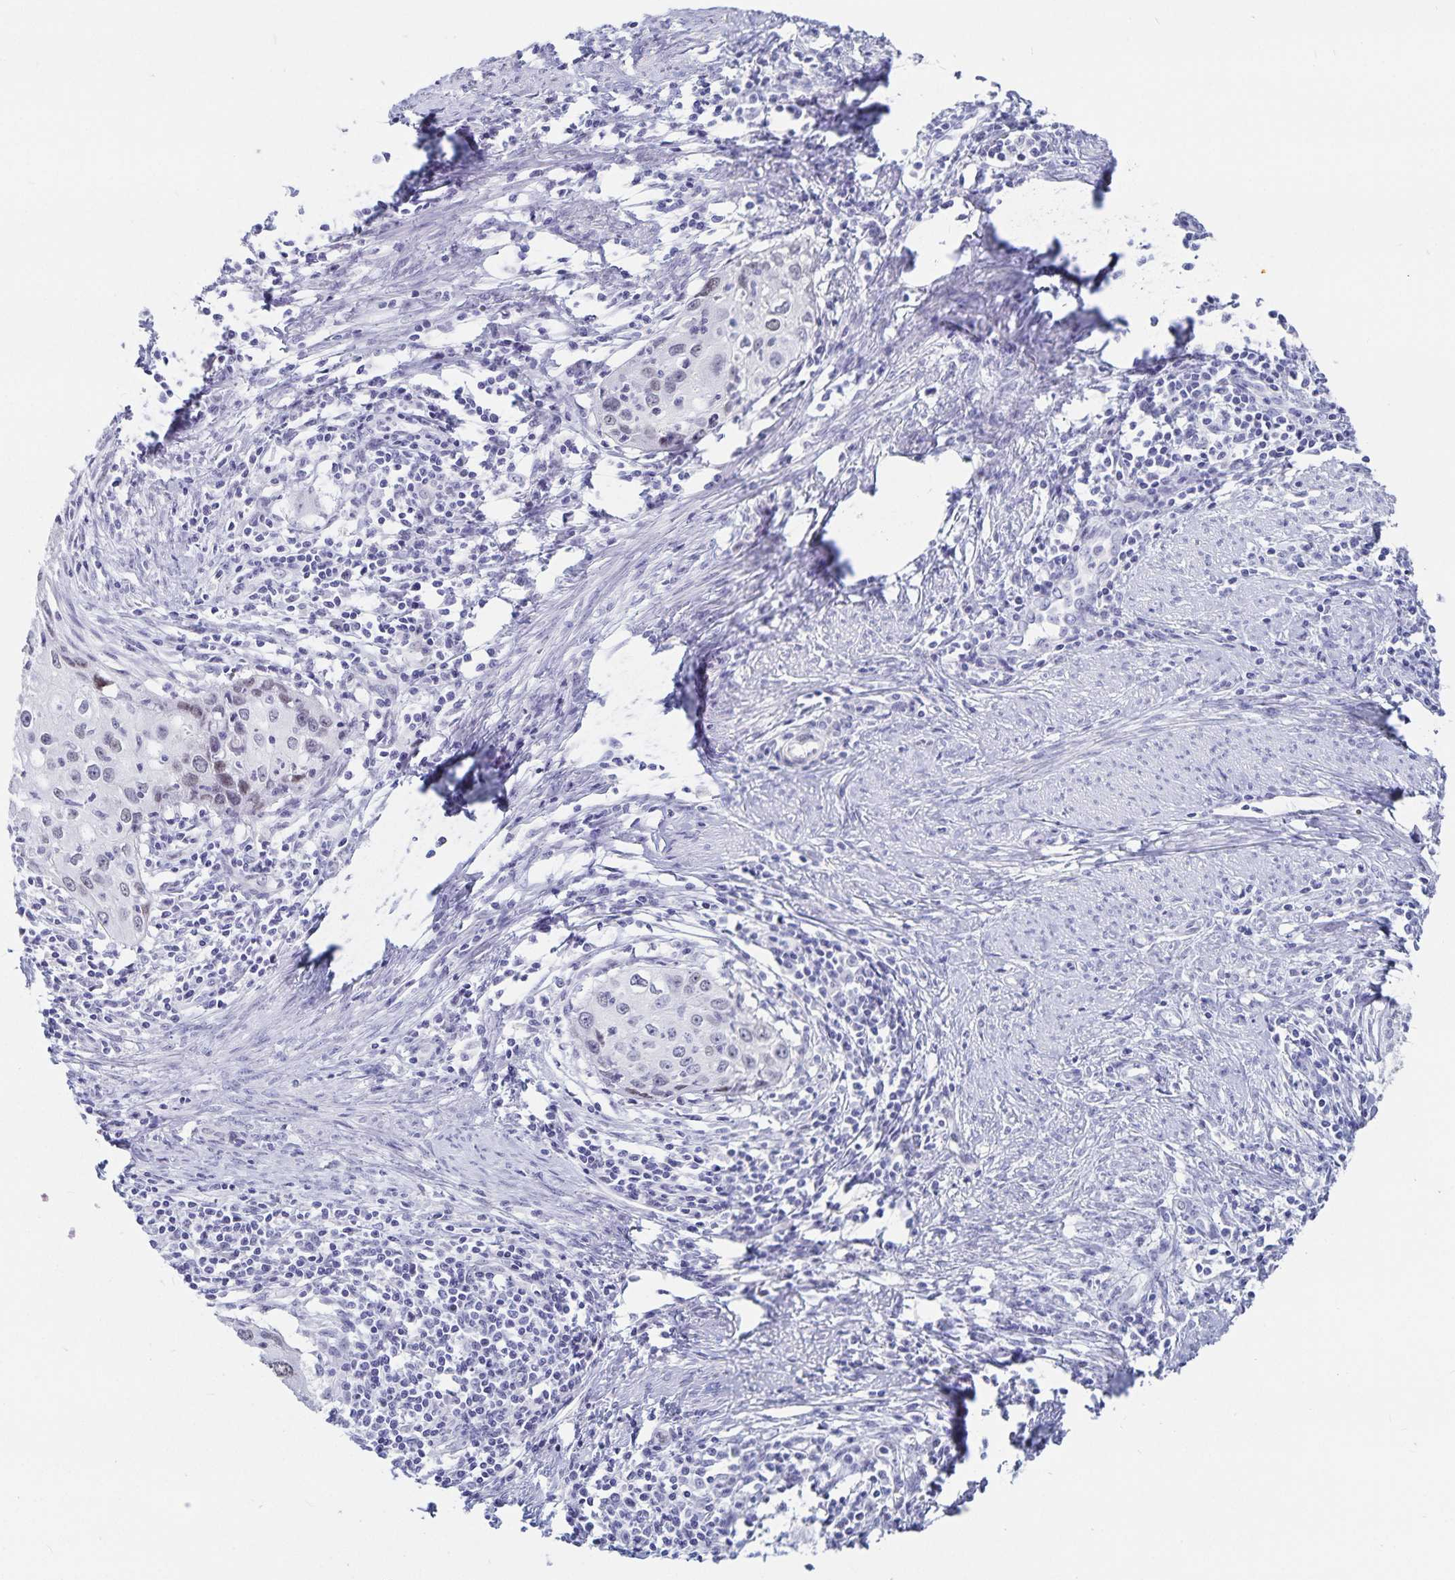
{"staining": {"intensity": "negative", "quantity": "none", "location": "none"}, "tissue": "cervical cancer", "cell_type": "Tumor cells", "image_type": "cancer", "snomed": [{"axis": "morphology", "description": "Squamous cell carcinoma, NOS"}, {"axis": "topography", "description": "Cervix"}], "caption": "Tumor cells show no significant protein staining in cervical cancer. (DAB (3,3'-diaminobenzidine) immunohistochemistry (IHC), high magnification).", "gene": "HMGB3", "patient": {"sex": "female", "age": 40}}